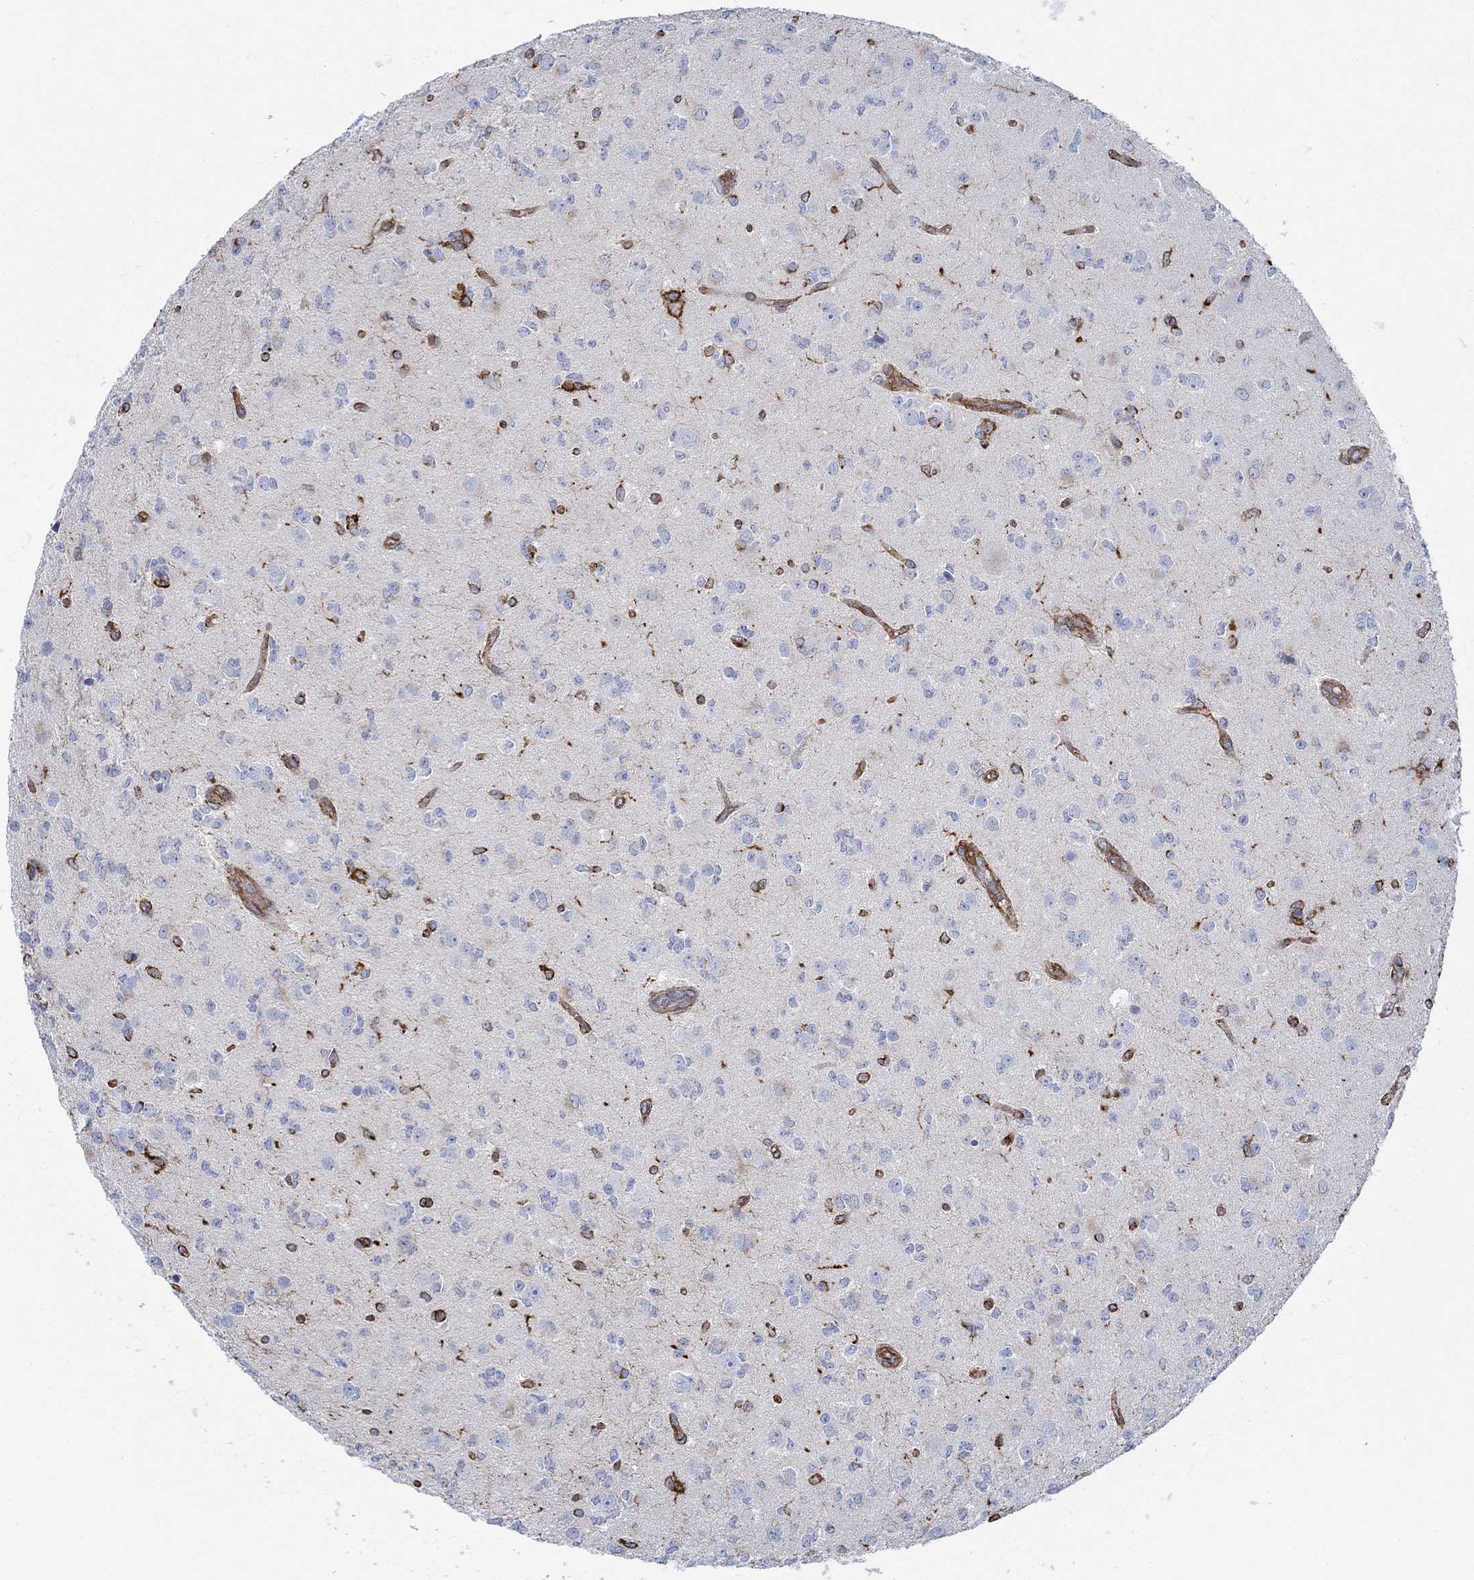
{"staining": {"intensity": "strong", "quantity": "<25%", "location": "cytoplasmic/membranous"}, "tissue": "glioma", "cell_type": "Tumor cells", "image_type": "cancer", "snomed": [{"axis": "morphology", "description": "Glioma, malignant, Low grade"}, {"axis": "topography", "description": "Brain"}], "caption": "A histopathology image of human glioma stained for a protein reveals strong cytoplasmic/membranous brown staining in tumor cells.", "gene": "STC2", "patient": {"sex": "female", "age": 45}}